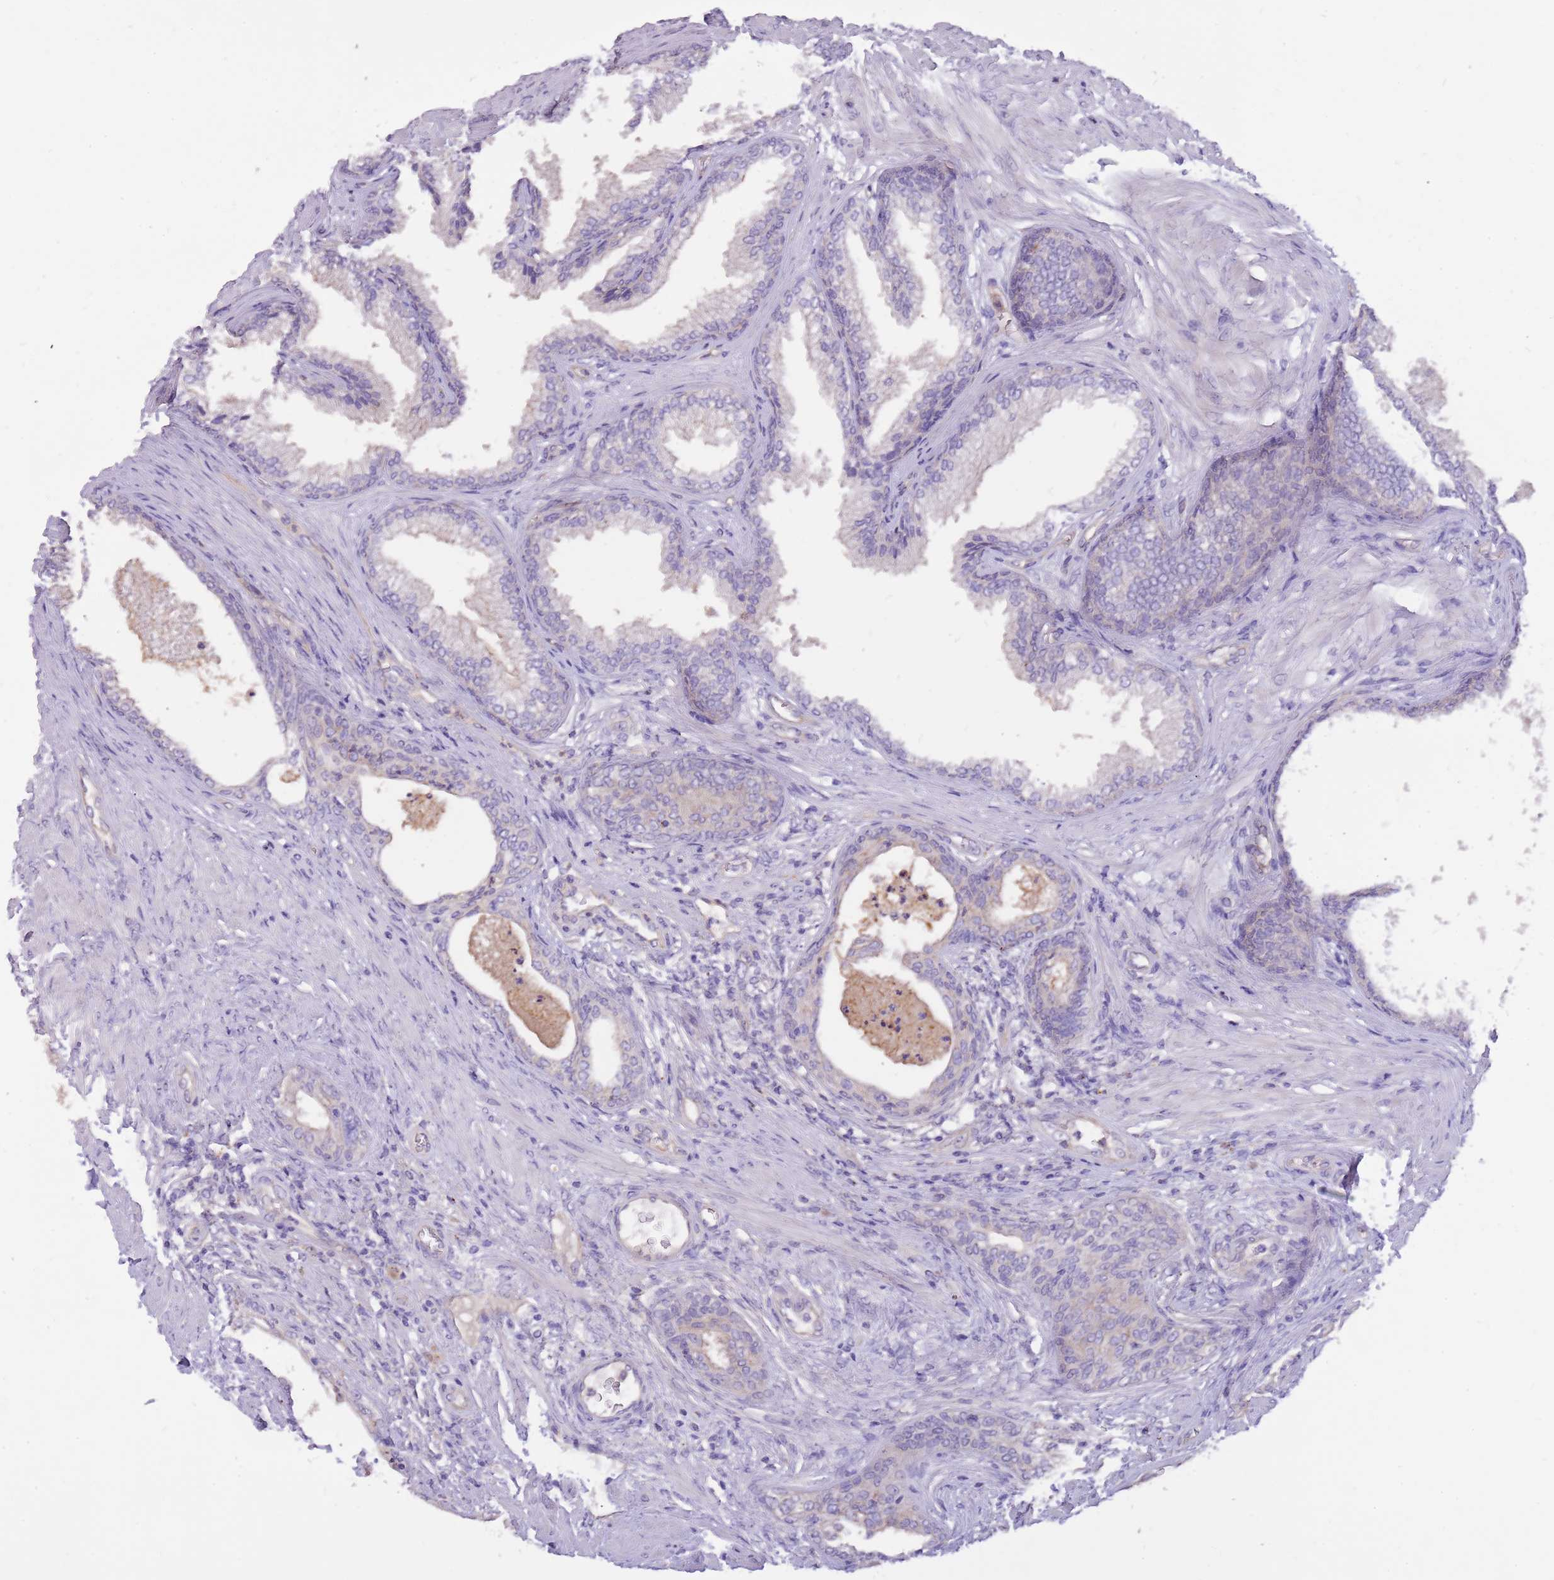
{"staining": {"intensity": "weak", "quantity": "<25%", "location": "cytoplasmic/membranous"}, "tissue": "prostate", "cell_type": "Glandular cells", "image_type": "normal", "snomed": [{"axis": "morphology", "description": "Normal tissue, NOS"}, {"axis": "topography", "description": "Prostate"}], "caption": "Immunohistochemistry photomicrograph of normal prostate stained for a protein (brown), which exhibits no positivity in glandular cells.", "gene": "NTN4", "patient": {"sex": "male", "age": 76}}